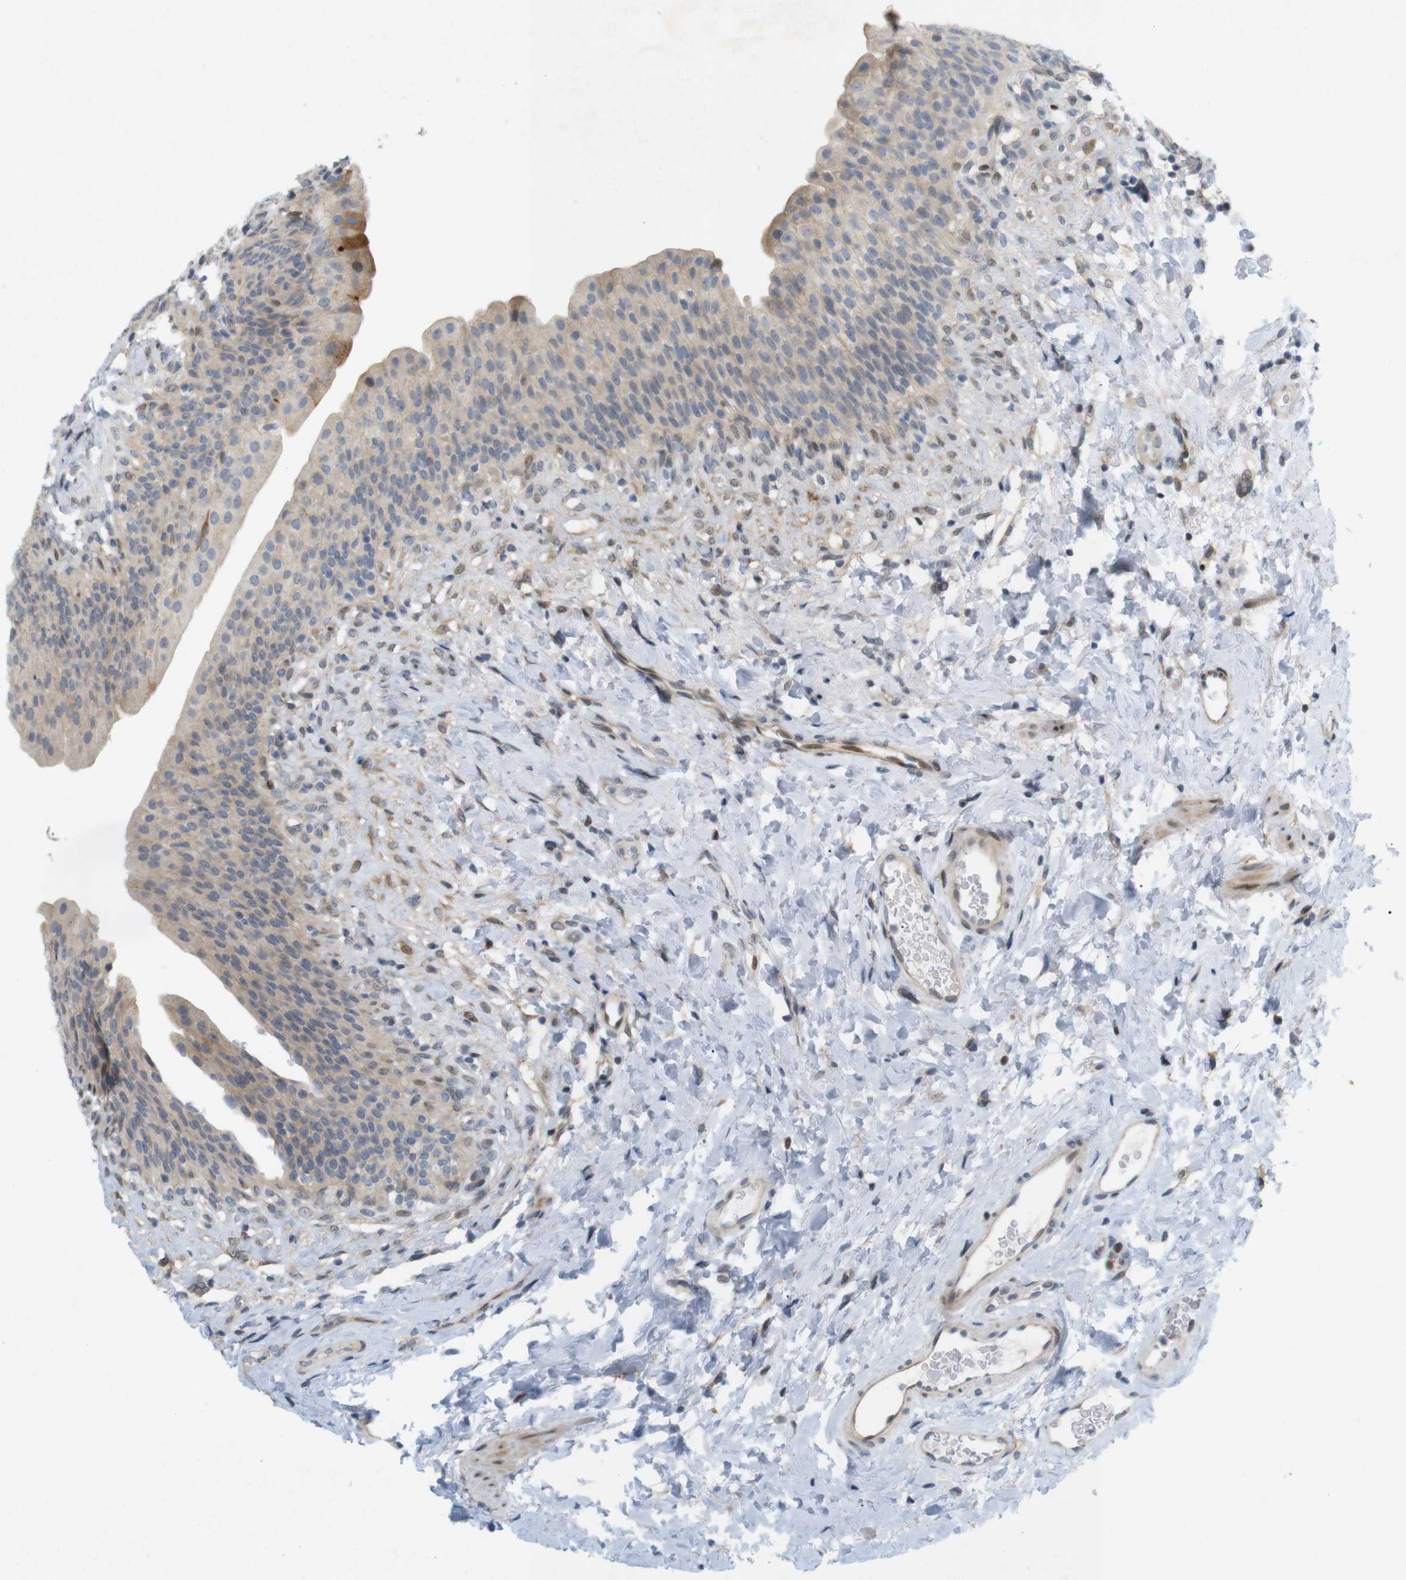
{"staining": {"intensity": "moderate", "quantity": "<25%", "location": "cytoplasmic/membranous"}, "tissue": "urinary bladder", "cell_type": "Urothelial cells", "image_type": "normal", "snomed": [{"axis": "morphology", "description": "Normal tissue, NOS"}, {"axis": "topography", "description": "Urinary bladder"}], "caption": "This histopathology image exhibits IHC staining of normal human urinary bladder, with low moderate cytoplasmic/membranous positivity in about <25% of urothelial cells.", "gene": "PPP1R14A", "patient": {"sex": "female", "age": 79}}